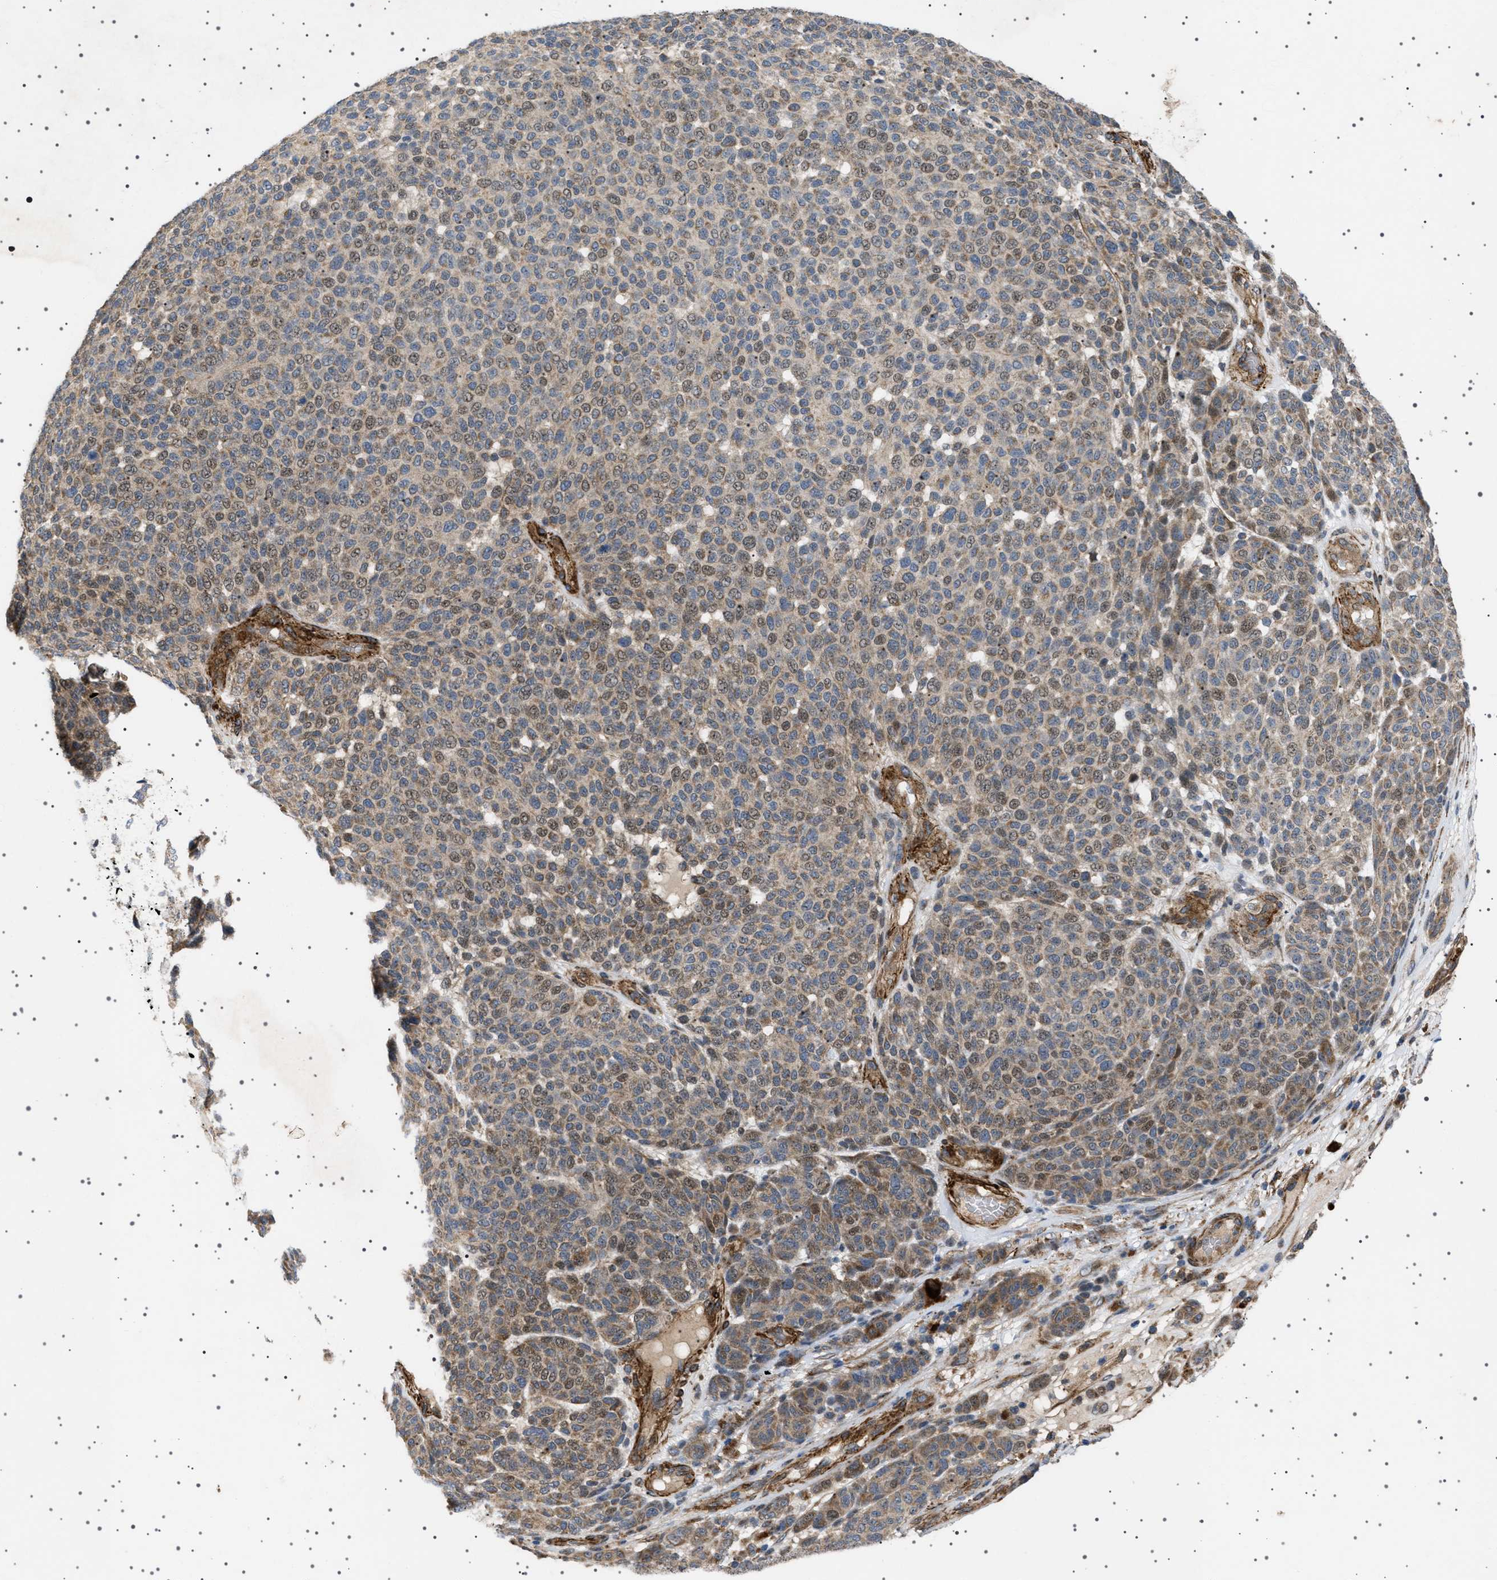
{"staining": {"intensity": "moderate", "quantity": "25%-75%", "location": "cytoplasmic/membranous,nuclear"}, "tissue": "melanoma", "cell_type": "Tumor cells", "image_type": "cancer", "snomed": [{"axis": "morphology", "description": "Malignant melanoma, NOS"}, {"axis": "topography", "description": "Skin"}], "caption": "Immunohistochemistry (IHC) image of neoplastic tissue: human malignant melanoma stained using IHC demonstrates medium levels of moderate protein expression localized specifically in the cytoplasmic/membranous and nuclear of tumor cells, appearing as a cytoplasmic/membranous and nuclear brown color.", "gene": "CCDC186", "patient": {"sex": "male", "age": 59}}